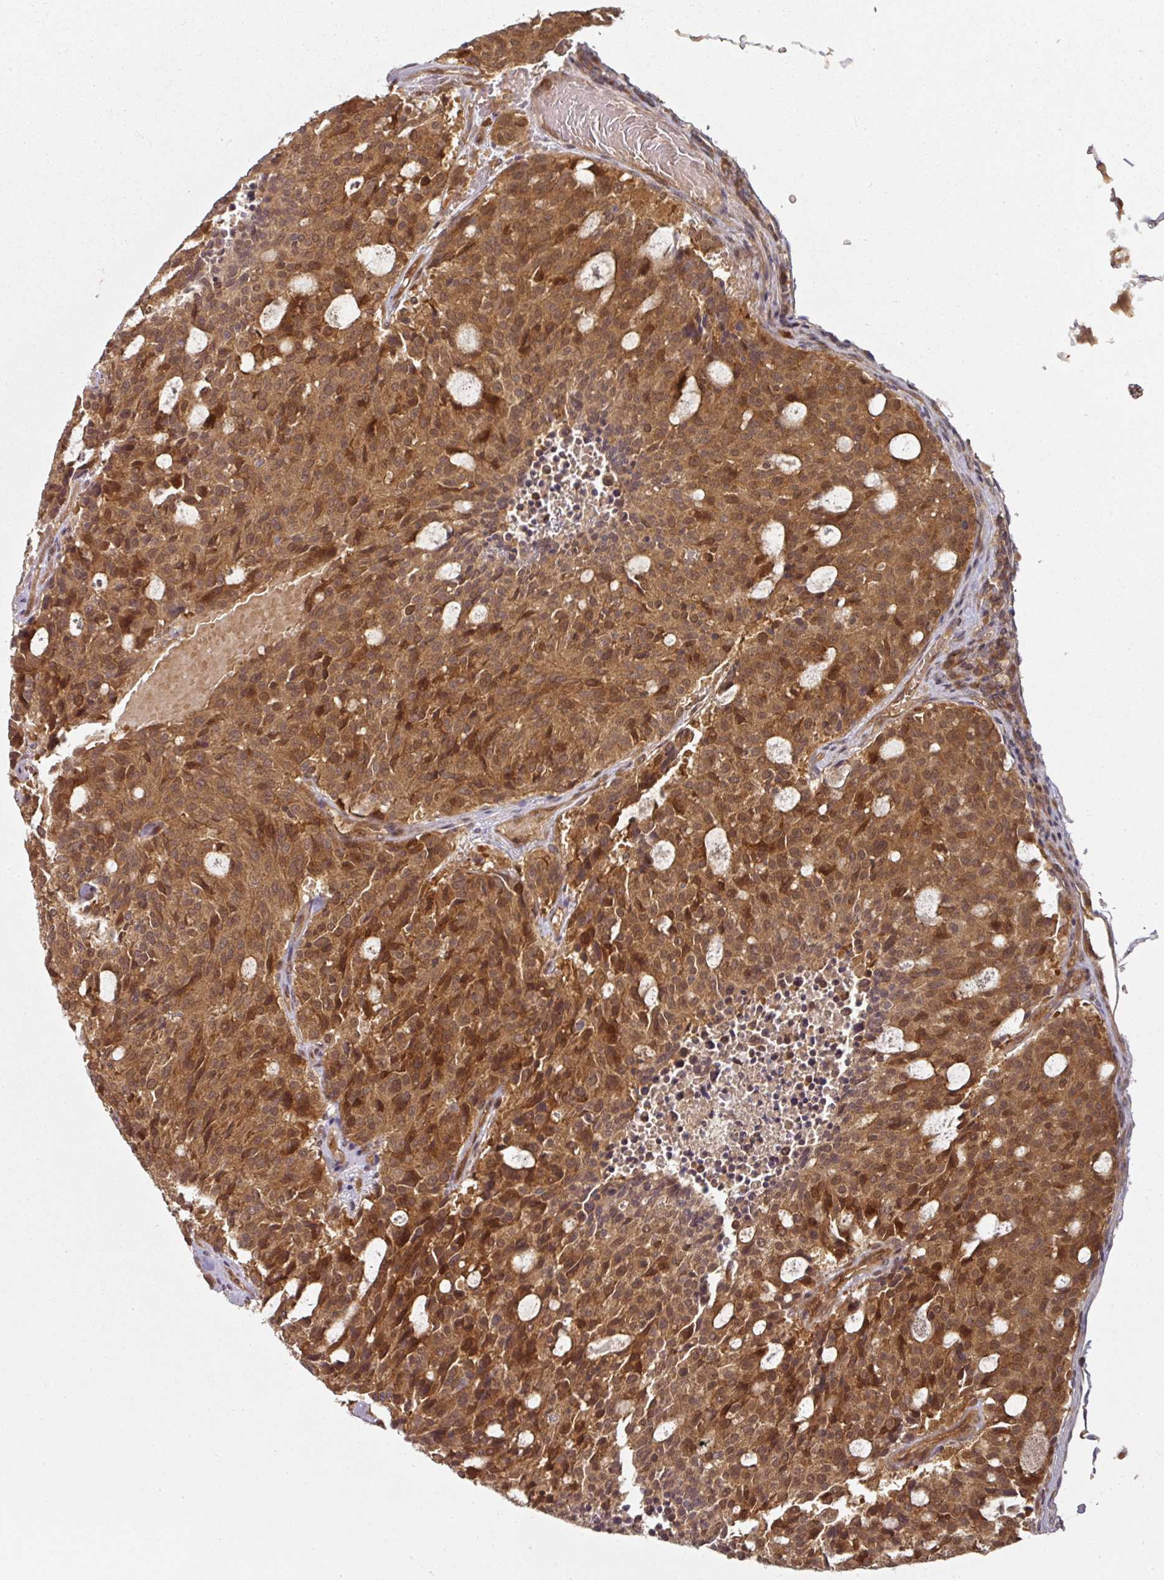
{"staining": {"intensity": "strong", "quantity": ">75%", "location": "cytoplasmic/membranous,nuclear"}, "tissue": "carcinoid", "cell_type": "Tumor cells", "image_type": "cancer", "snomed": [{"axis": "morphology", "description": "Carcinoid, malignant, NOS"}, {"axis": "topography", "description": "Pancreas"}], "caption": "Malignant carcinoid stained with IHC demonstrates strong cytoplasmic/membranous and nuclear expression in about >75% of tumor cells.", "gene": "EIF4EBP2", "patient": {"sex": "female", "age": 54}}